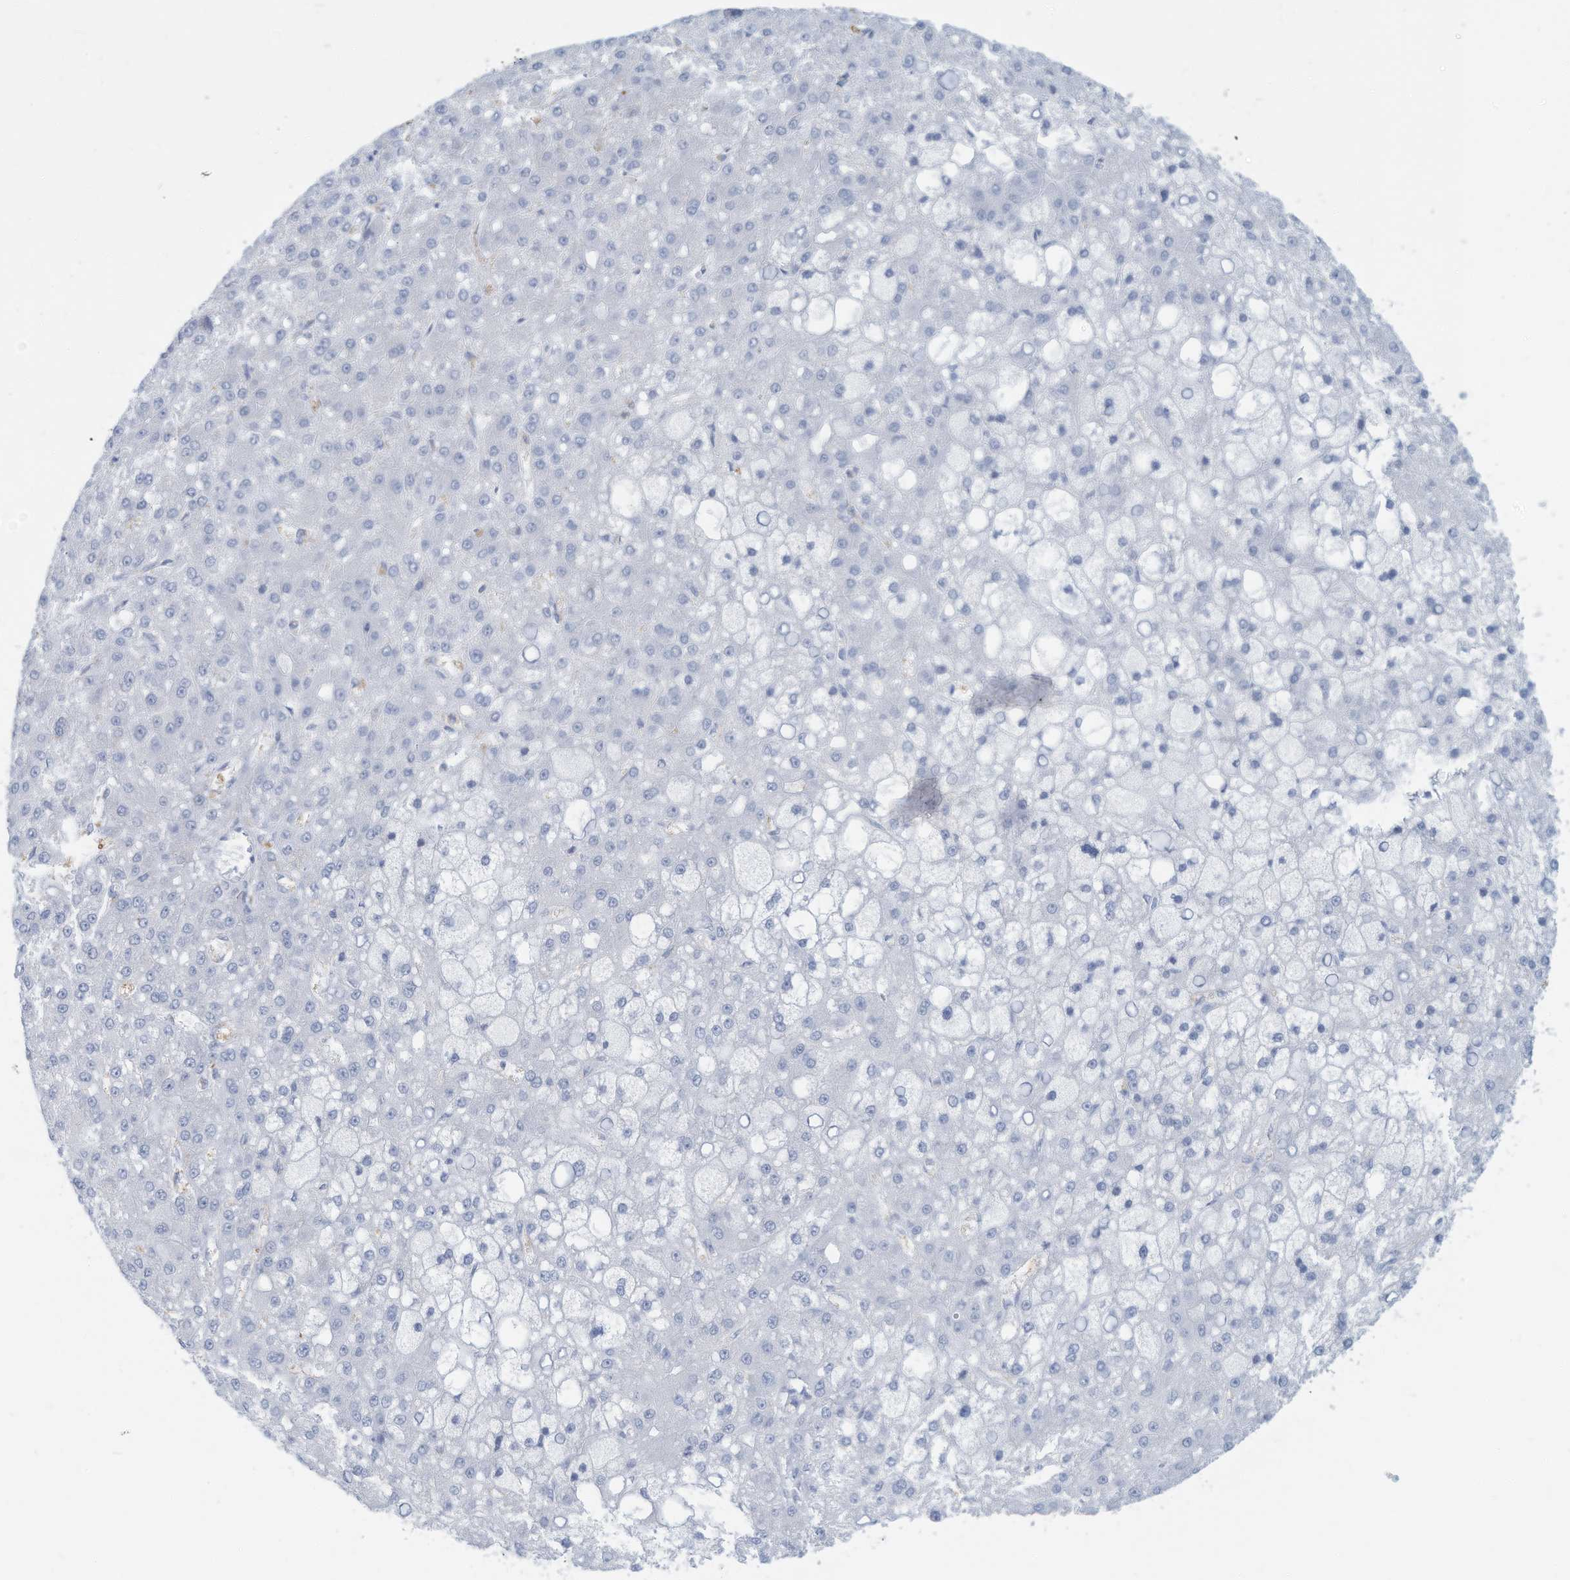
{"staining": {"intensity": "negative", "quantity": "none", "location": "none"}, "tissue": "liver cancer", "cell_type": "Tumor cells", "image_type": "cancer", "snomed": [{"axis": "morphology", "description": "Carcinoma, Hepatocellular, NOS"}, {"axis": "topography", "description": "Liver"}], "caption": "This image is of hepatocellular carcinoma (liver) stained with immunohistochemistry (IHC) to label a protein in brown with the nuclei are counter-stained blue. There is no staining in tumor cells. Nuclei are stained in blue.", "gene": "ERI2", "patient": {"sex": "male", "age": 67}}